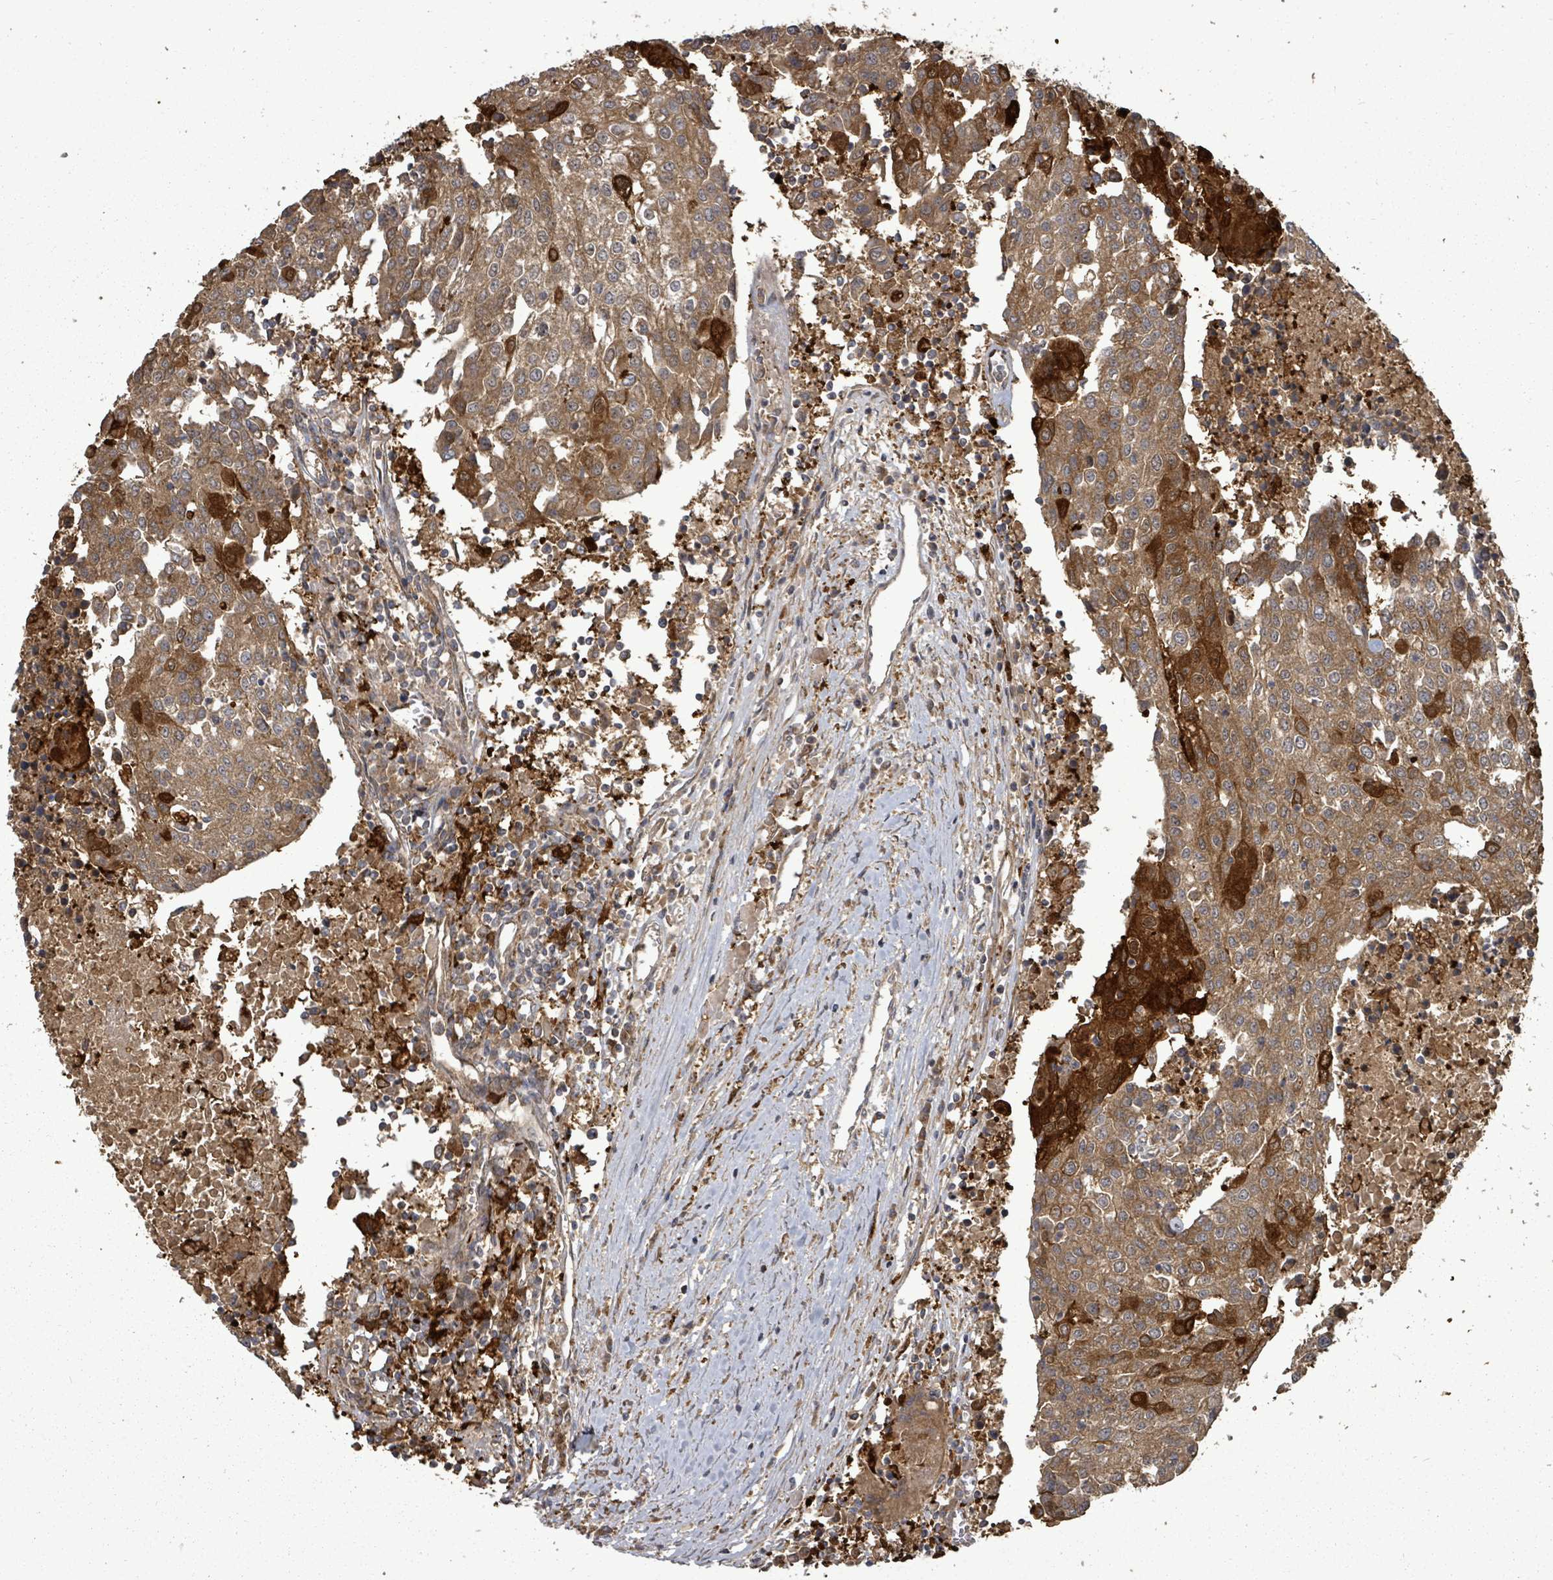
{"staining": {"intensity": "moderate", "quantity": ">75%", "location": "cytoplasmic/membranous"}, "tissue": "urothelial cancer", "cell_type": "Tumor cells", "image_type": "cancer", "snomed": [{"axis": "morphology", "description": "Urothelial carcinoma, High grade"}, {"axis": "topography", "description": "Urinary bladder"}], "caption": "High-magnification brightfield microscopy of urothelial cancer stained with DAB (3,3'-diaminobenzidine) (brown) and counterstained with hematoxylin (blue). tumor cells exhibit moderate cytoplasmic/membranous positivity is present in about>75% of cells.", "gene": "EIF3C", "patient": {"sex": "female", "age": 85}}